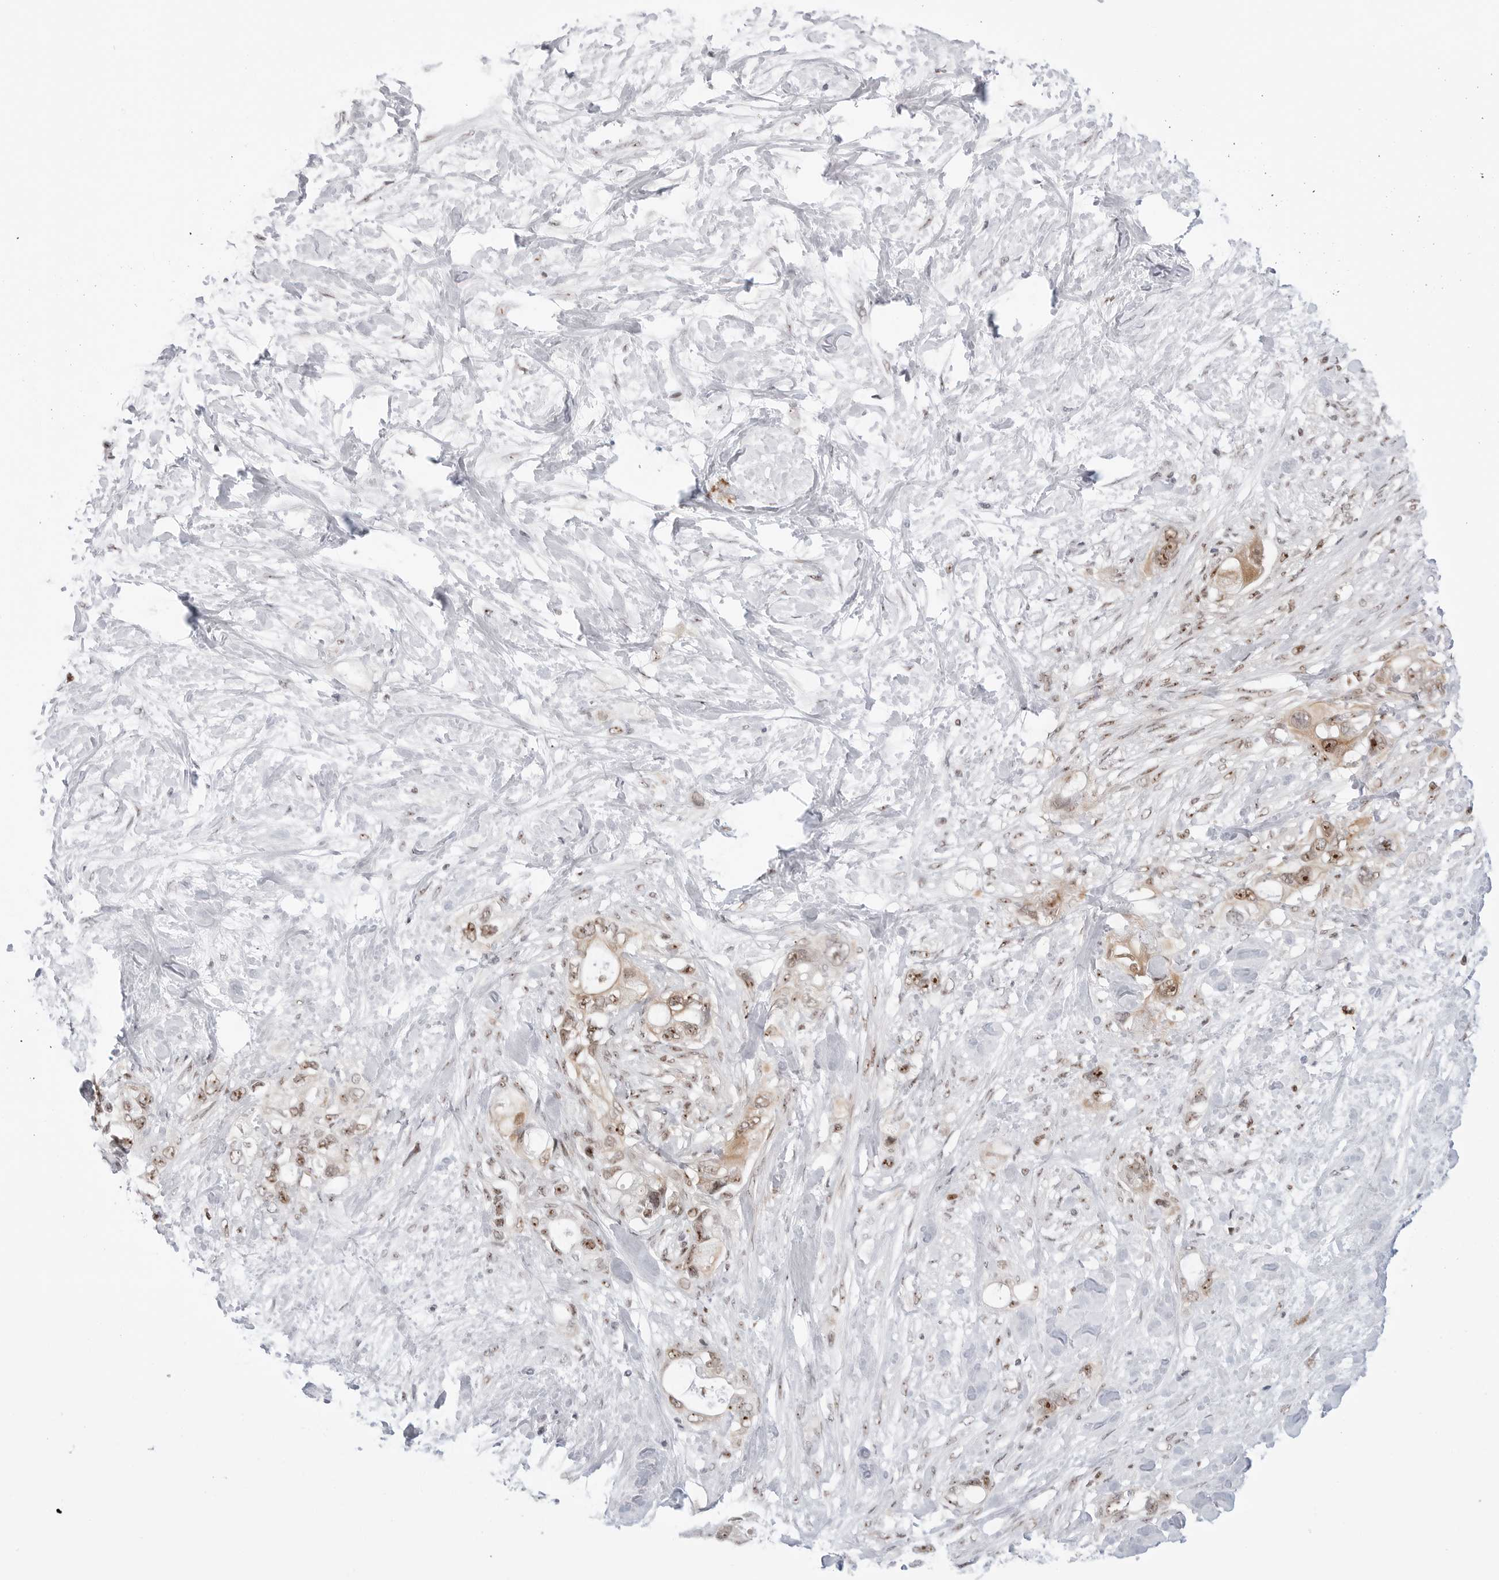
{"staining": {"intensity": "moderate", "quantity": ">75%", "location": "cytoplasmic/membranous,nuclear"}, "tissue": "pancreatic cancer", "cell_type": "Tumor cells", "image_type": "cancer", "snomed": [{"axis": "morphology", "description": "Adenocarcinoma, NOS"}, {"axis": "topography", "description": "Pancreas"}], "caption": "DAB immunohistochemical staining of human pancreatic cancer exhibits moderate cytoplasmic/membranous and nuclear protein positivity in approximately >75% of tumor cells.", "gene": "C1orf162", "patient": {"sex": "female", "age": 56}}